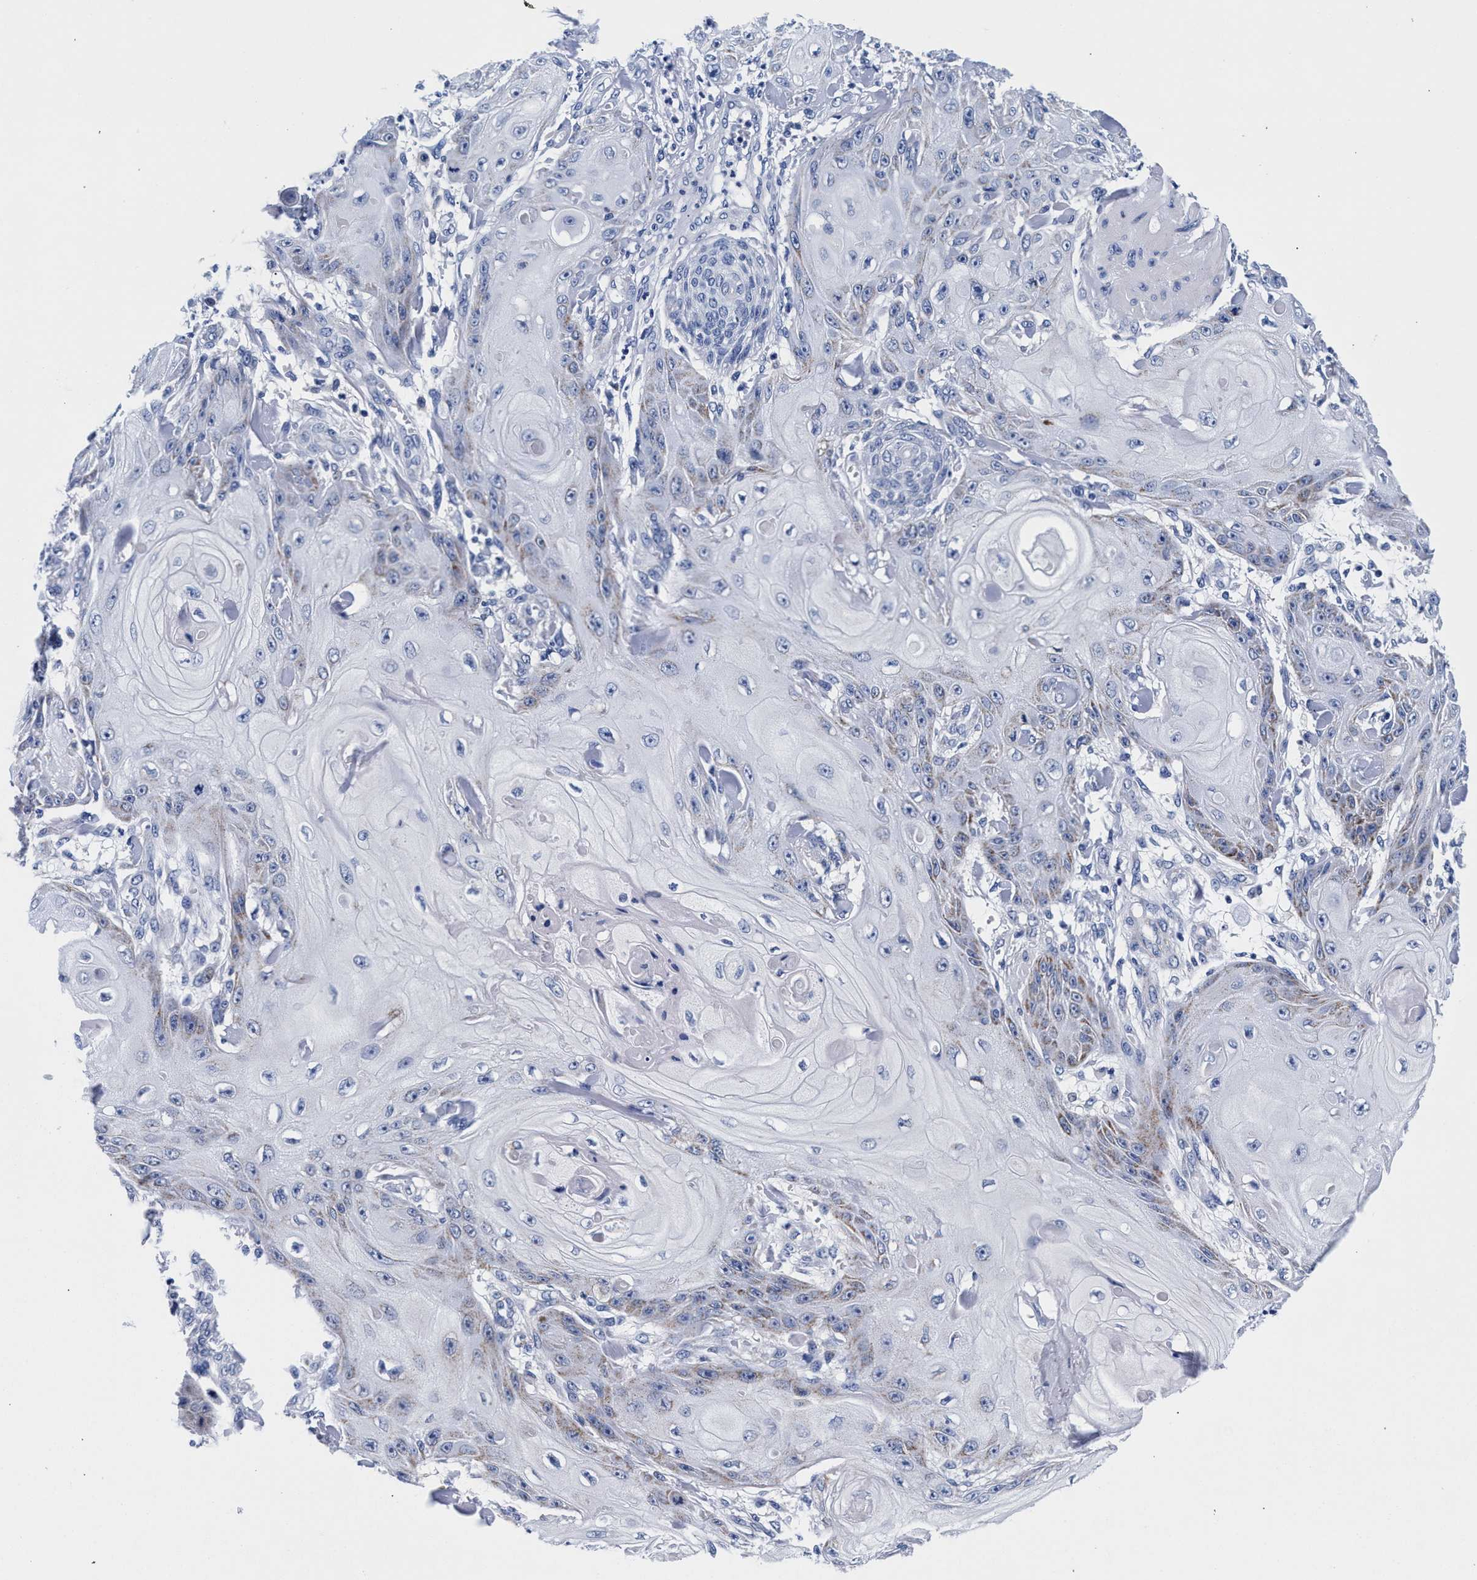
{"staining": {"intensity": "weak", "quantity": "<25%", "location": "cytoplasmic/membranous"}, "tissue": "skin cancer", "cell_type": "Tumor cells", "image_type": "cancer", "snomed": [{"axis": "morphology", "description": "Squamous cell carcinoma, NOS"}, {"axis": "topography", "description": "Skin"}], "caption": "An immunohistochemistry (IHC) image of skin cancer (squamous cell carcinoma) is shown. There is no staining in tumor cells of skin cancer (squamous cell carcinoma). The staining is performed using DAB (3,3'-diaminobenzidine) brown chromogen with nuclei counter-stained in using hematoxylin.", "gene": "RAB3B", "patient": {"sex": "male", "age": 74}}